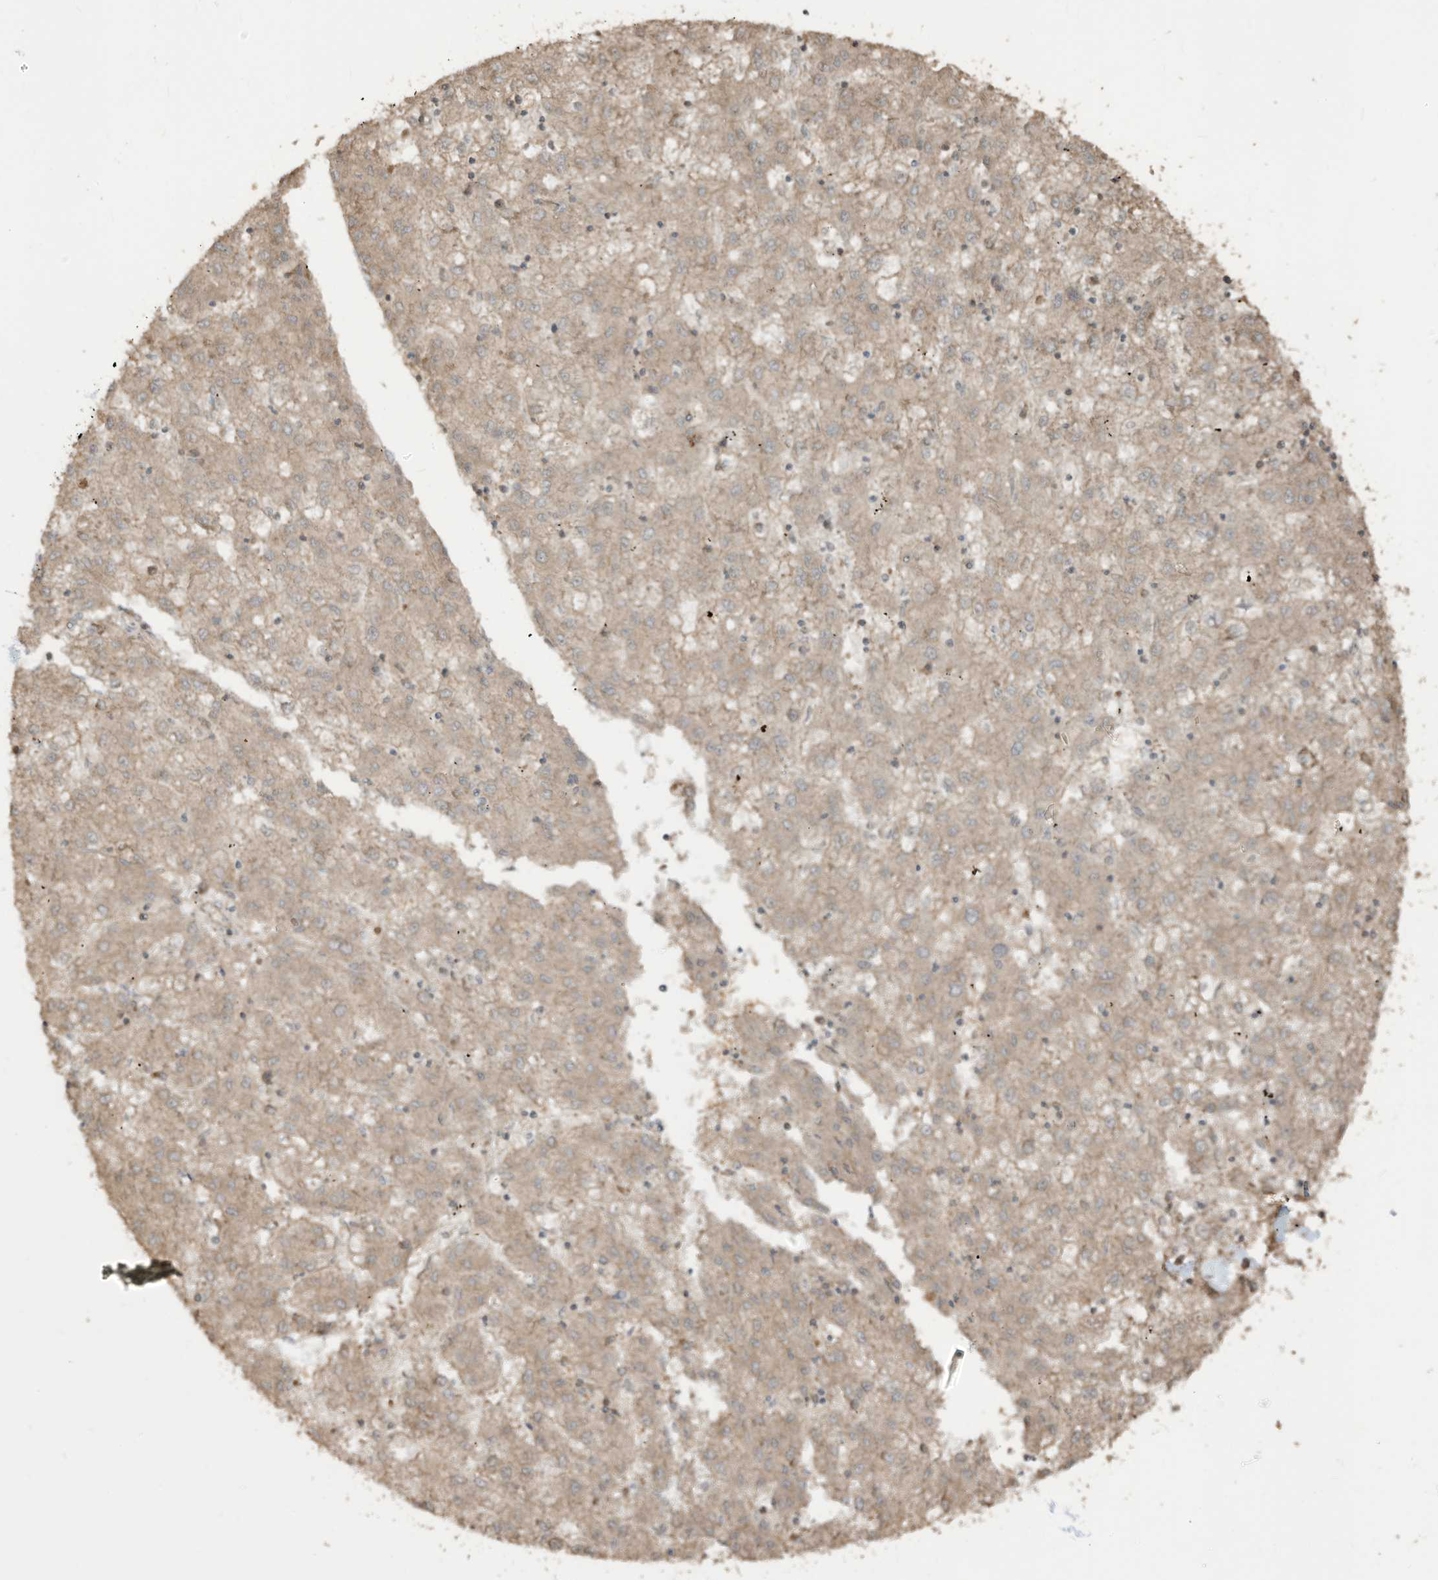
{"staining": {"intensity": "weak", "quantity": ">75%", "location": "cytoplasmic/membranous"}, "tissue": "liver cancer", "cell_type": "Tumor cells", "image_type": "cancer", "snomed": [{"axis": "morphology", "description": "Carcinoma, Hepatocellular, NOS"}, {"axis": "topography", "description": "Liver"}], "caption": "A micrograph of human liver hepatocellular carcinoma stained for a protein demonstrates weak cytoplasmic/membranous brown staining in tumor cells.", "gene": "CARF", "patient": {"sex": "male", "age": 72}}